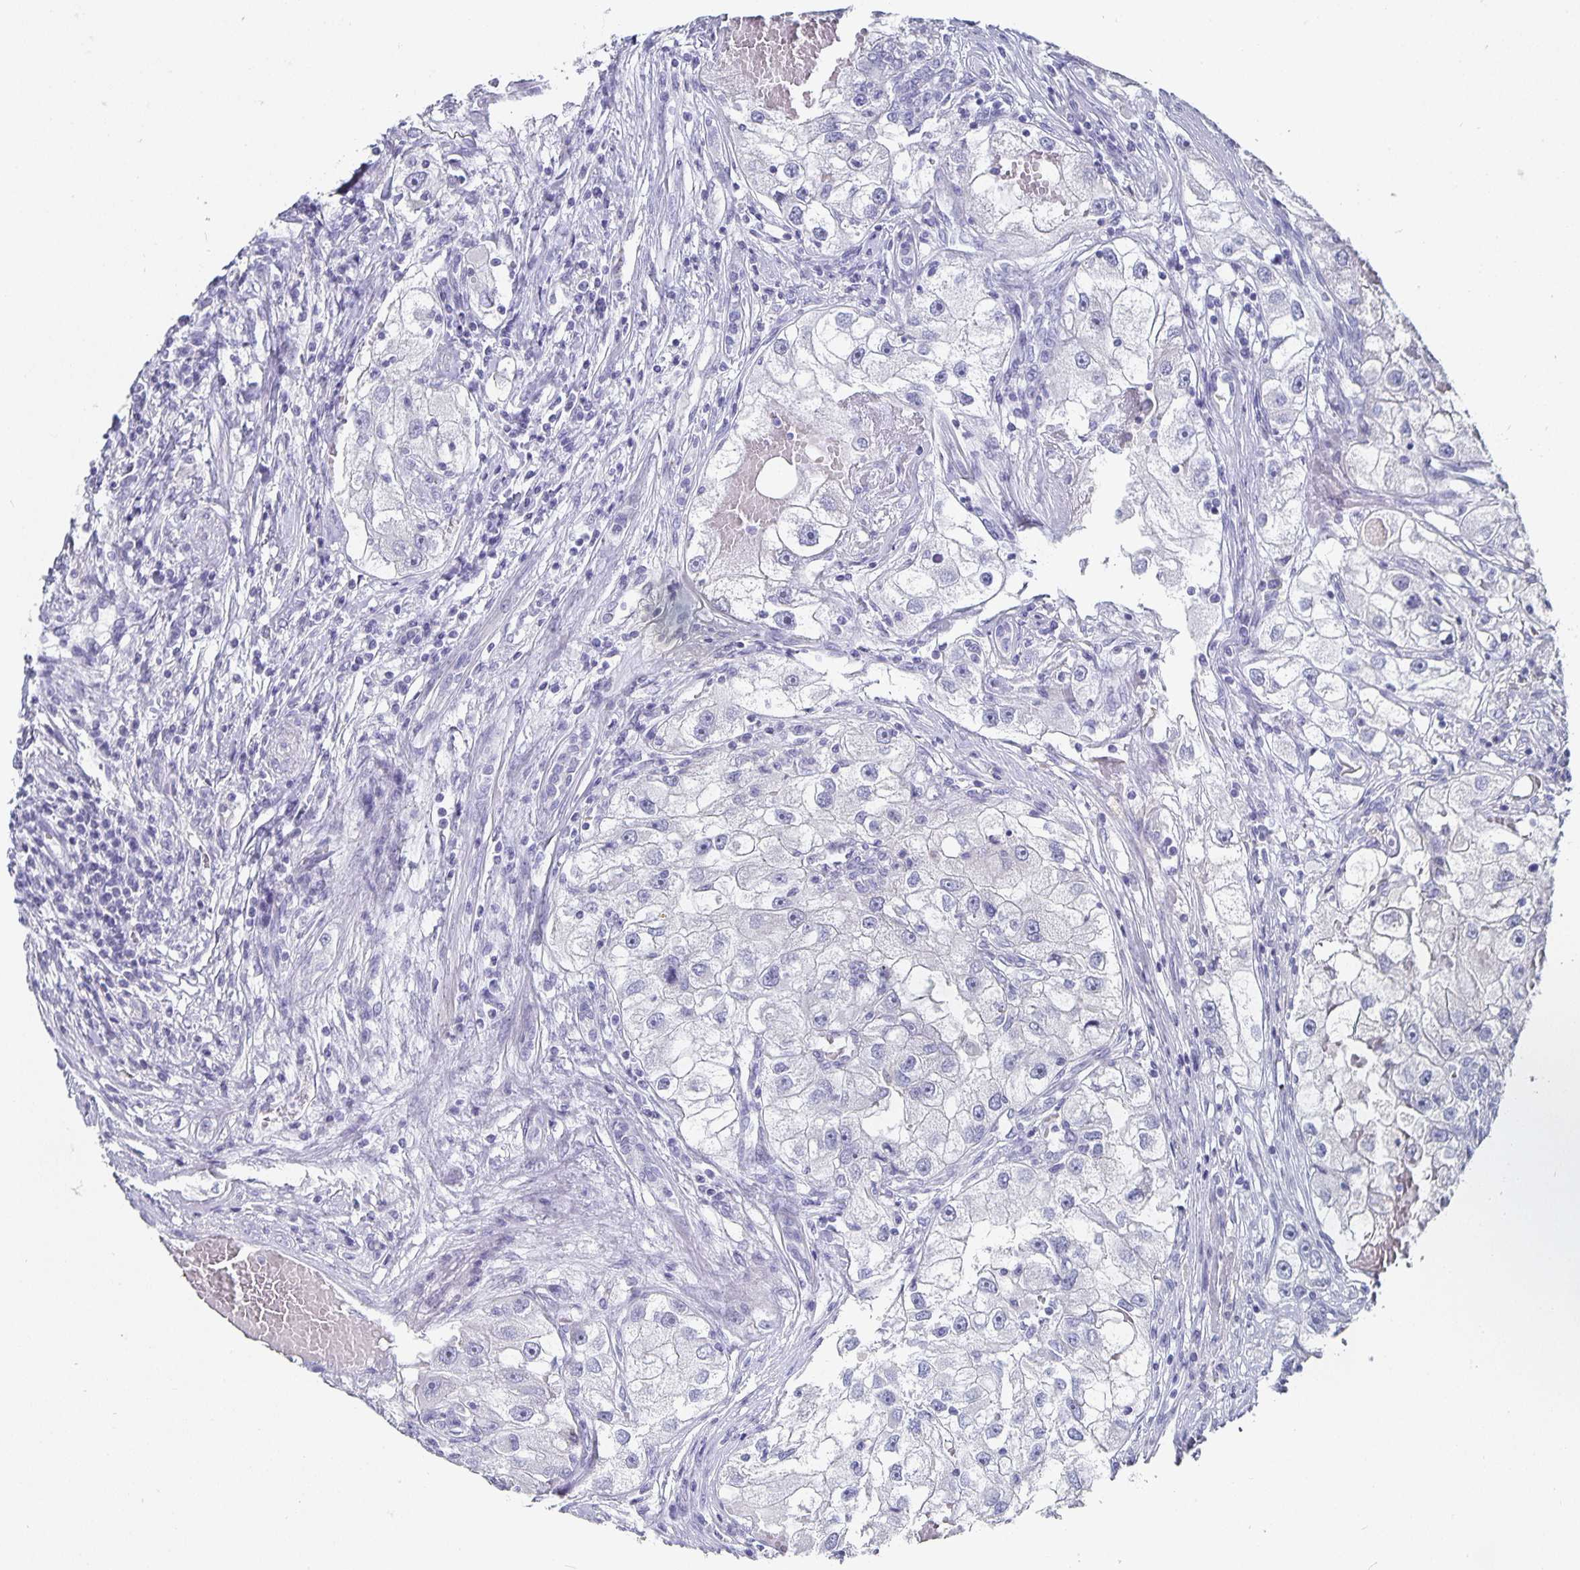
{"staining": {"intensity": "negative", "quantity": "none", "location": "none"}, "tissue": "renal cancer", "cell_type": "Tumor cells", "image_type": "cancer", "snomed": [{"axis": "morphology", "description": "Adenocarcinoma, NOS"}, {"axis": "topography", "description": "Kidney"}], "caption": "Immunohistochemistry (IHC) of renal cancer reveals no positivity in tumor cells.", "gene": "CHGA", "patient": {"sex": "male", "age": 63}}